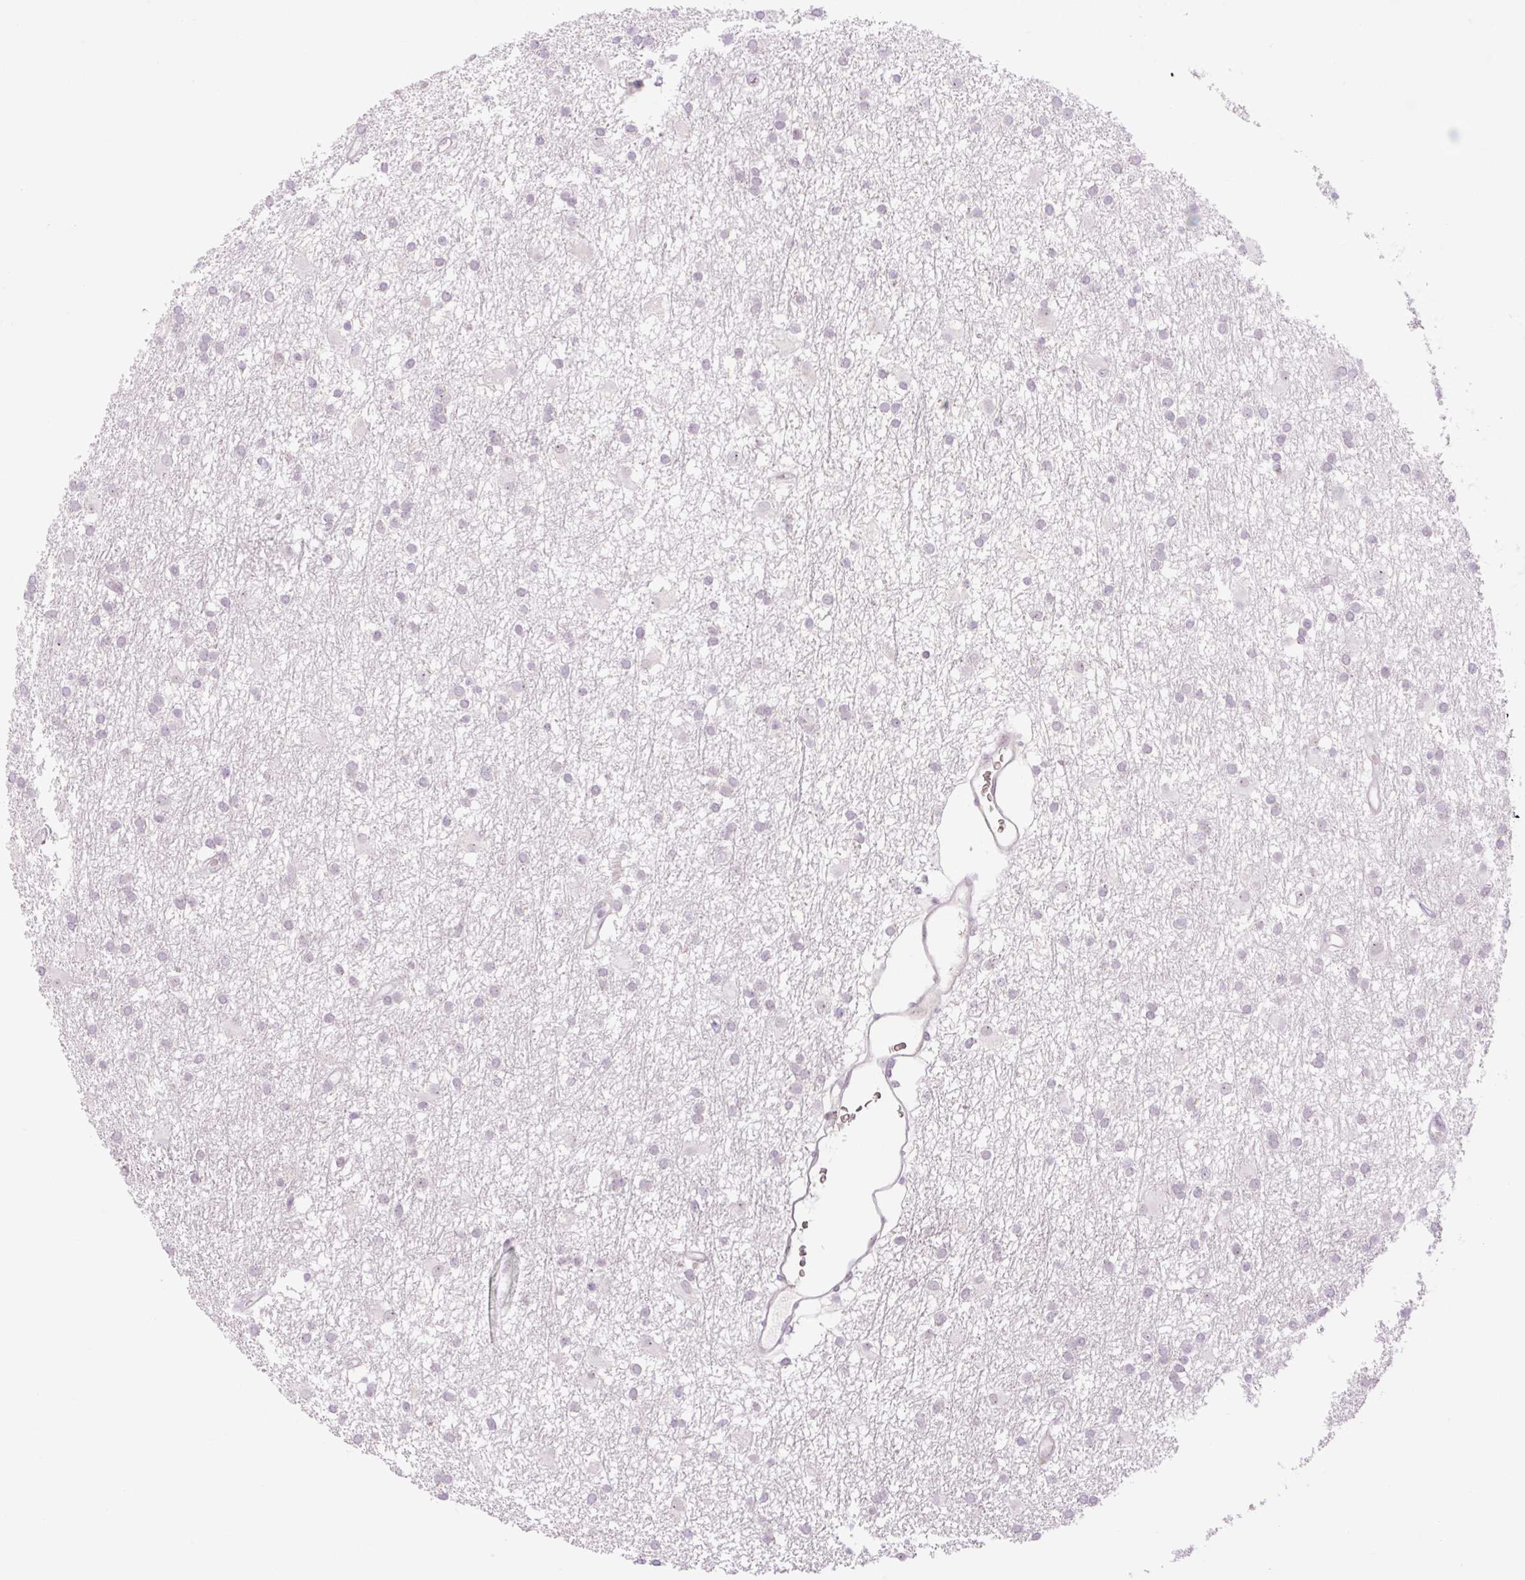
{"staining": {"intensity": "negative", "quantity": "none", "location": "none"}, "tissue": "glioma", "cell_type": "Tumor cells", "image_type": "cancer", "snomed": [{"axis": "morphology", "description": "Glioma, malignant, High grade"}, {"axis": "topography", "description": "Brain"}], "caption": "High power microscopy image of an immunohistochemistry (IHC) micrograph of glioma, revealing no significant staining in tumor cells.", "gene": "ZNF417", "patient": {"sex": "male", "age": 77}}